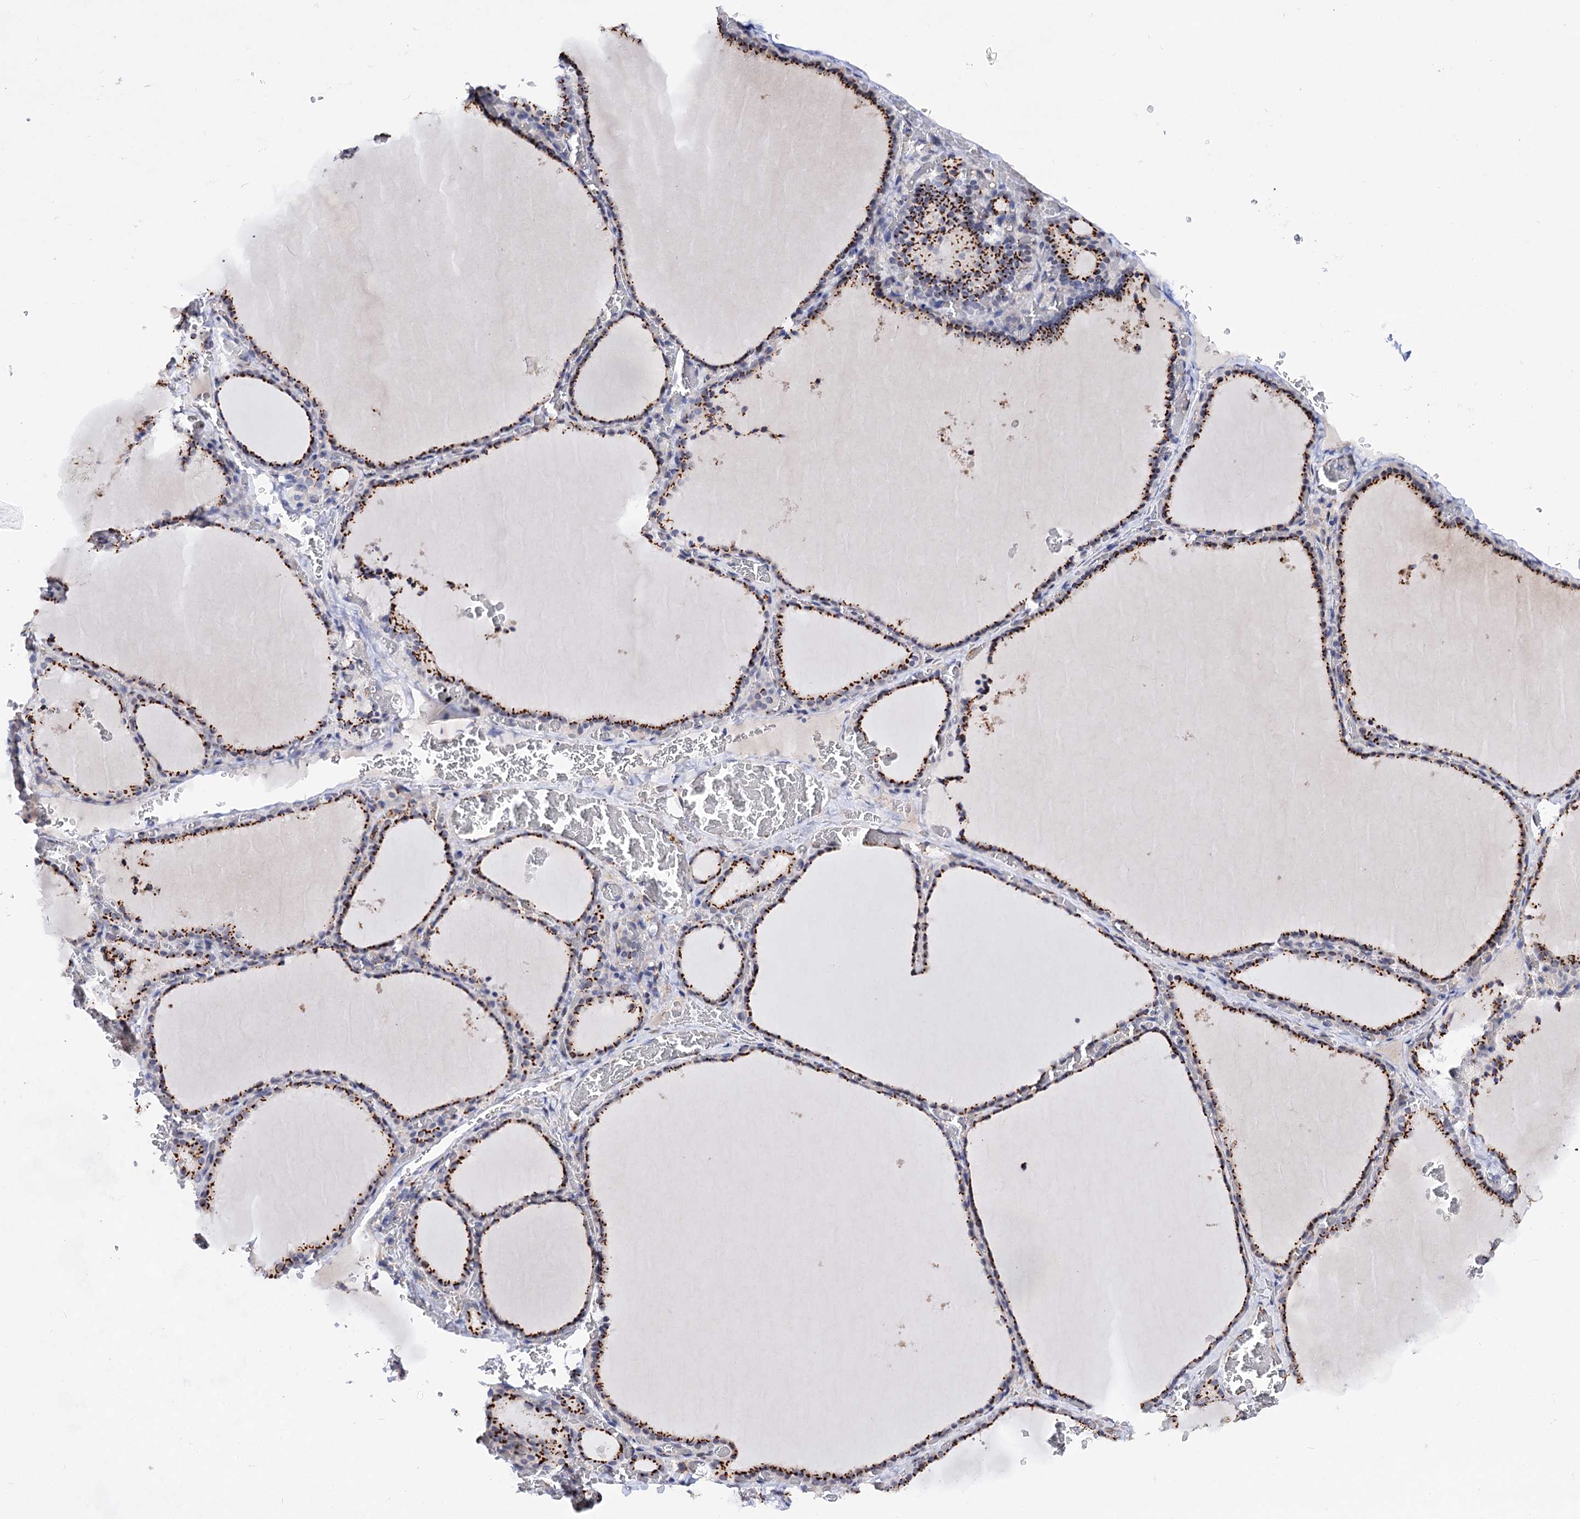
{"staining": {"intensity": "strong", "quantity": ">75%", "location": "cytoplasmic/membranous"}, "tissue": "thyroid gland", "cell_type": "Glandular cells", "image_type": "normal", "snomed": [{"axis": "morphology", "description": "Normal tissue, NOS"}, {"axis": "topography", "description": "Thyroid gland"}], "caption": "Strong cytoplasmic/membranous staining for a protein is present in approximately >75% of glandular cells of normal thyroid gland using IHC.", "gene": "C11orf96", "patient": {"sex": "female", "age": 39}}